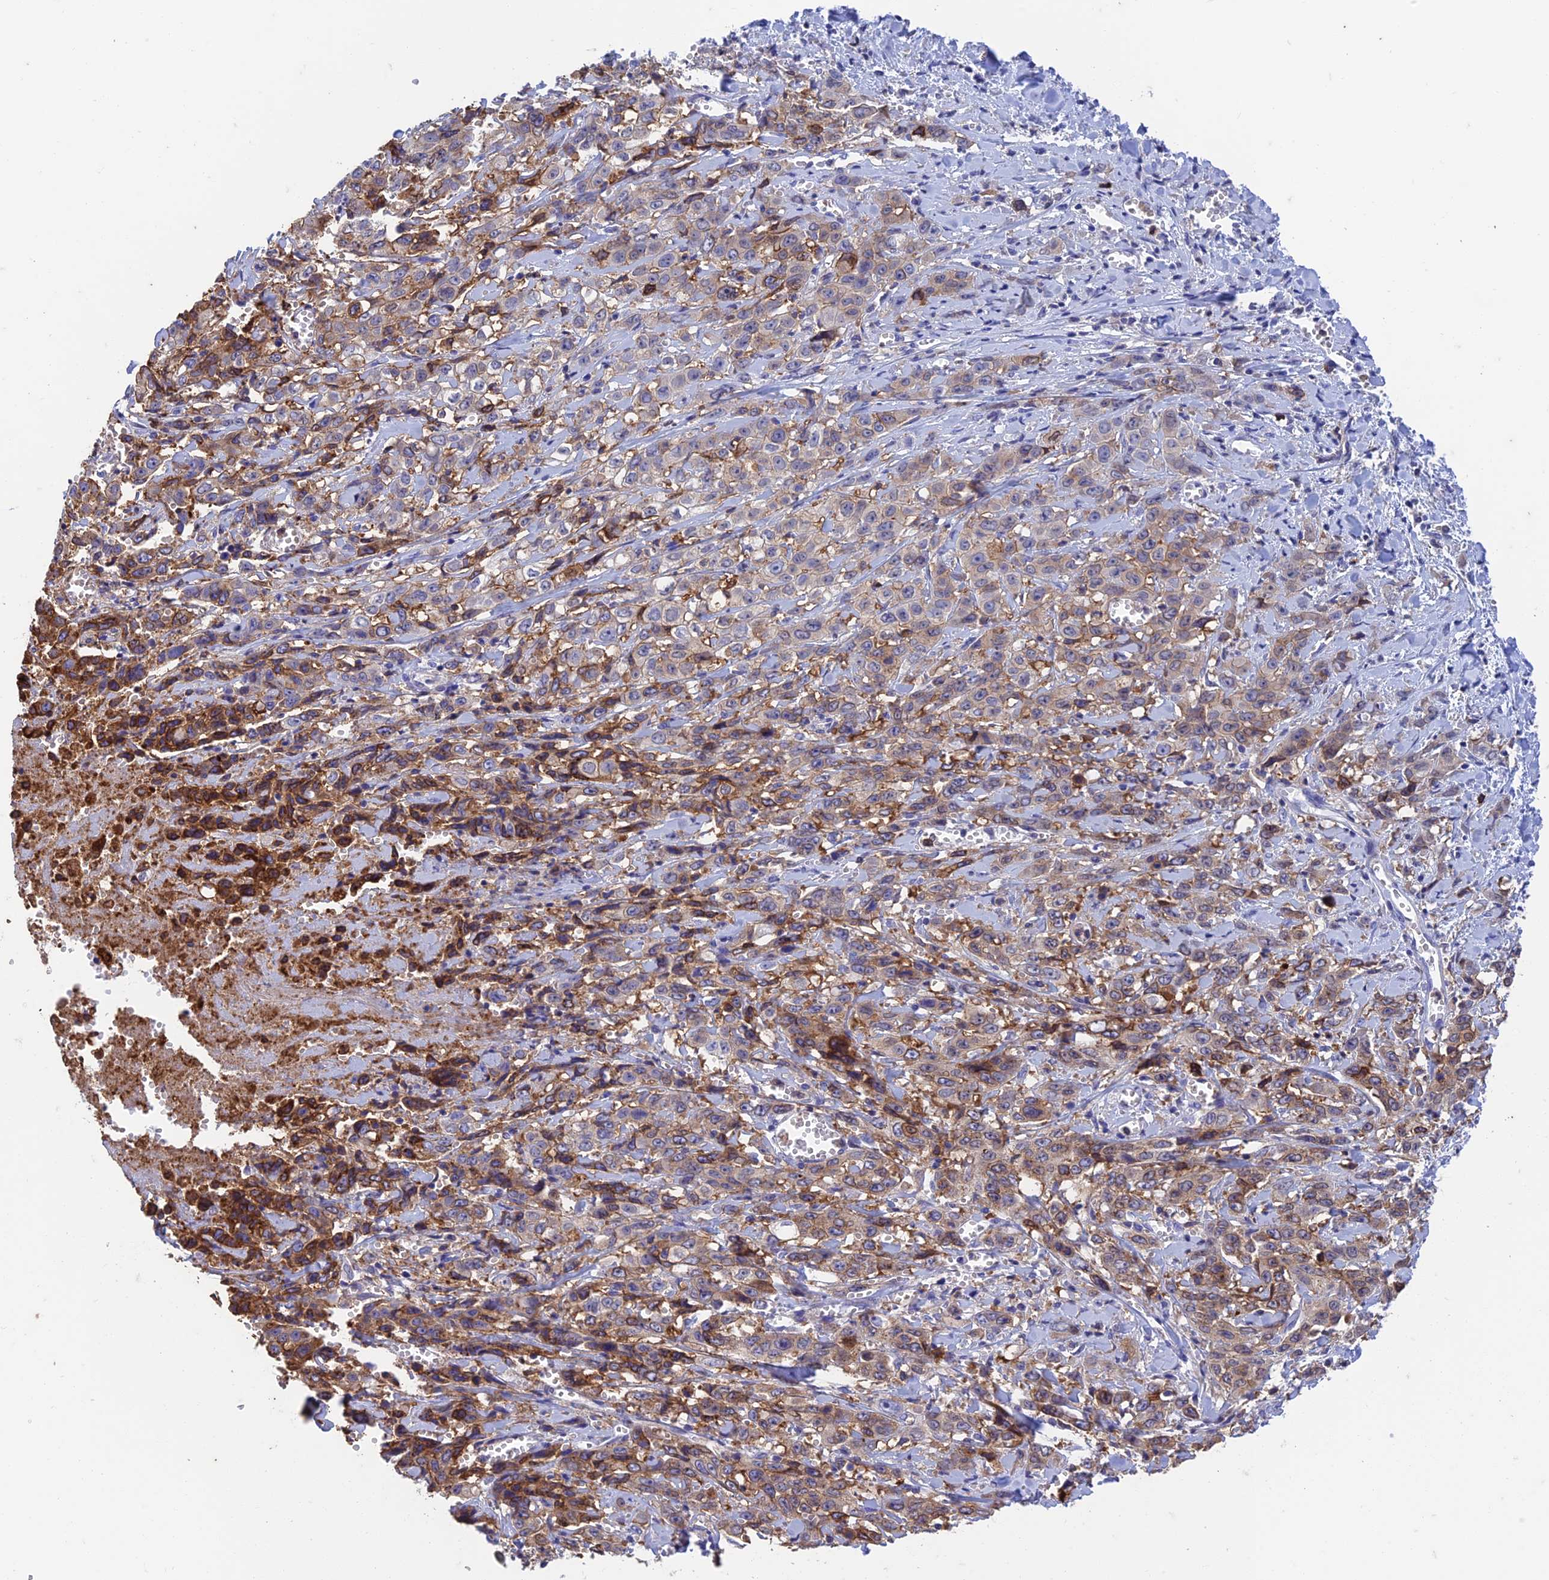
{"staining": {"intensity": "moderate", "quantity": "<25%", "location": "cytoplasmic/membranous"}, "tissue": "stomach cancer", "cell_type": "Tumor cells", "image_type": "cancer", "snomed": [{"axis": "morphology", "description": "Adenocarcinoma, NOS"}, {"axis": "topography", "description": "Stomach, upper"}], "caption": "Tumor cells exhibit low levels of moderate cytoplasmic/membranous expression in about <25% of cells in human stomach cancer.", "gene": "FGF7", "patient": {"sex": "male", "age": 62}}